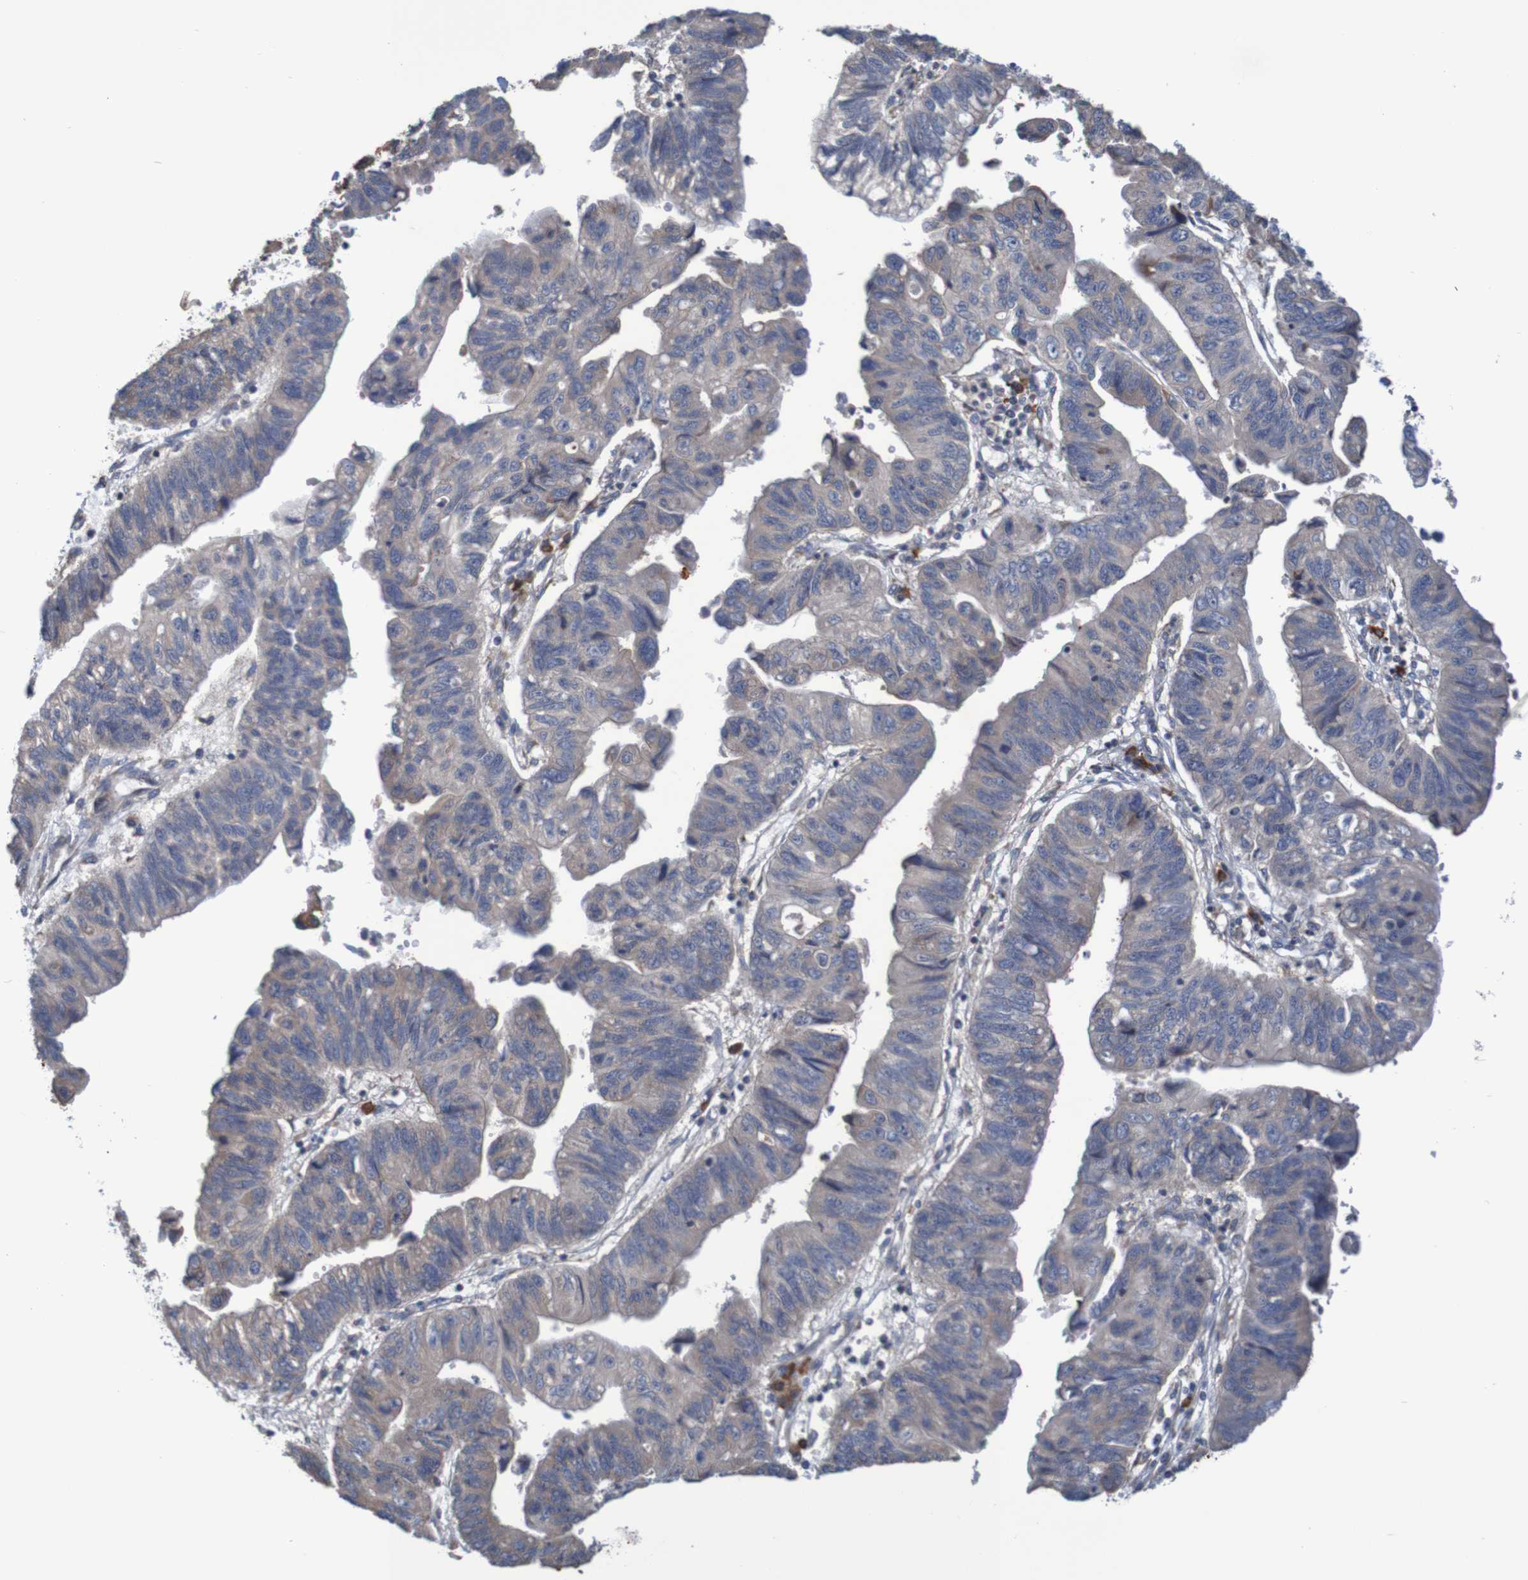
{"staining": {"intensity": "weak", "quantity": ">75%", "location": "cytoplasmic/membranous"}, "tissue": "stomach cancer", "cell_type": "Tumor cells", "image_type": "cancer", "snomed": [{"axis": "morphology", "description": "Adenocarcinoma, NOS"}, {"axis": "topography", "description": "Stomach"}], "caption": "High-power microscopy captured an immunohistochemistry image of stomach adenocarcinoma, revealing weak cytoplasmic/membranous positivity in approximately >75% of tumor cells.", "gene": "CLDN18", "patient": {"sex": "male", "age": 59}}